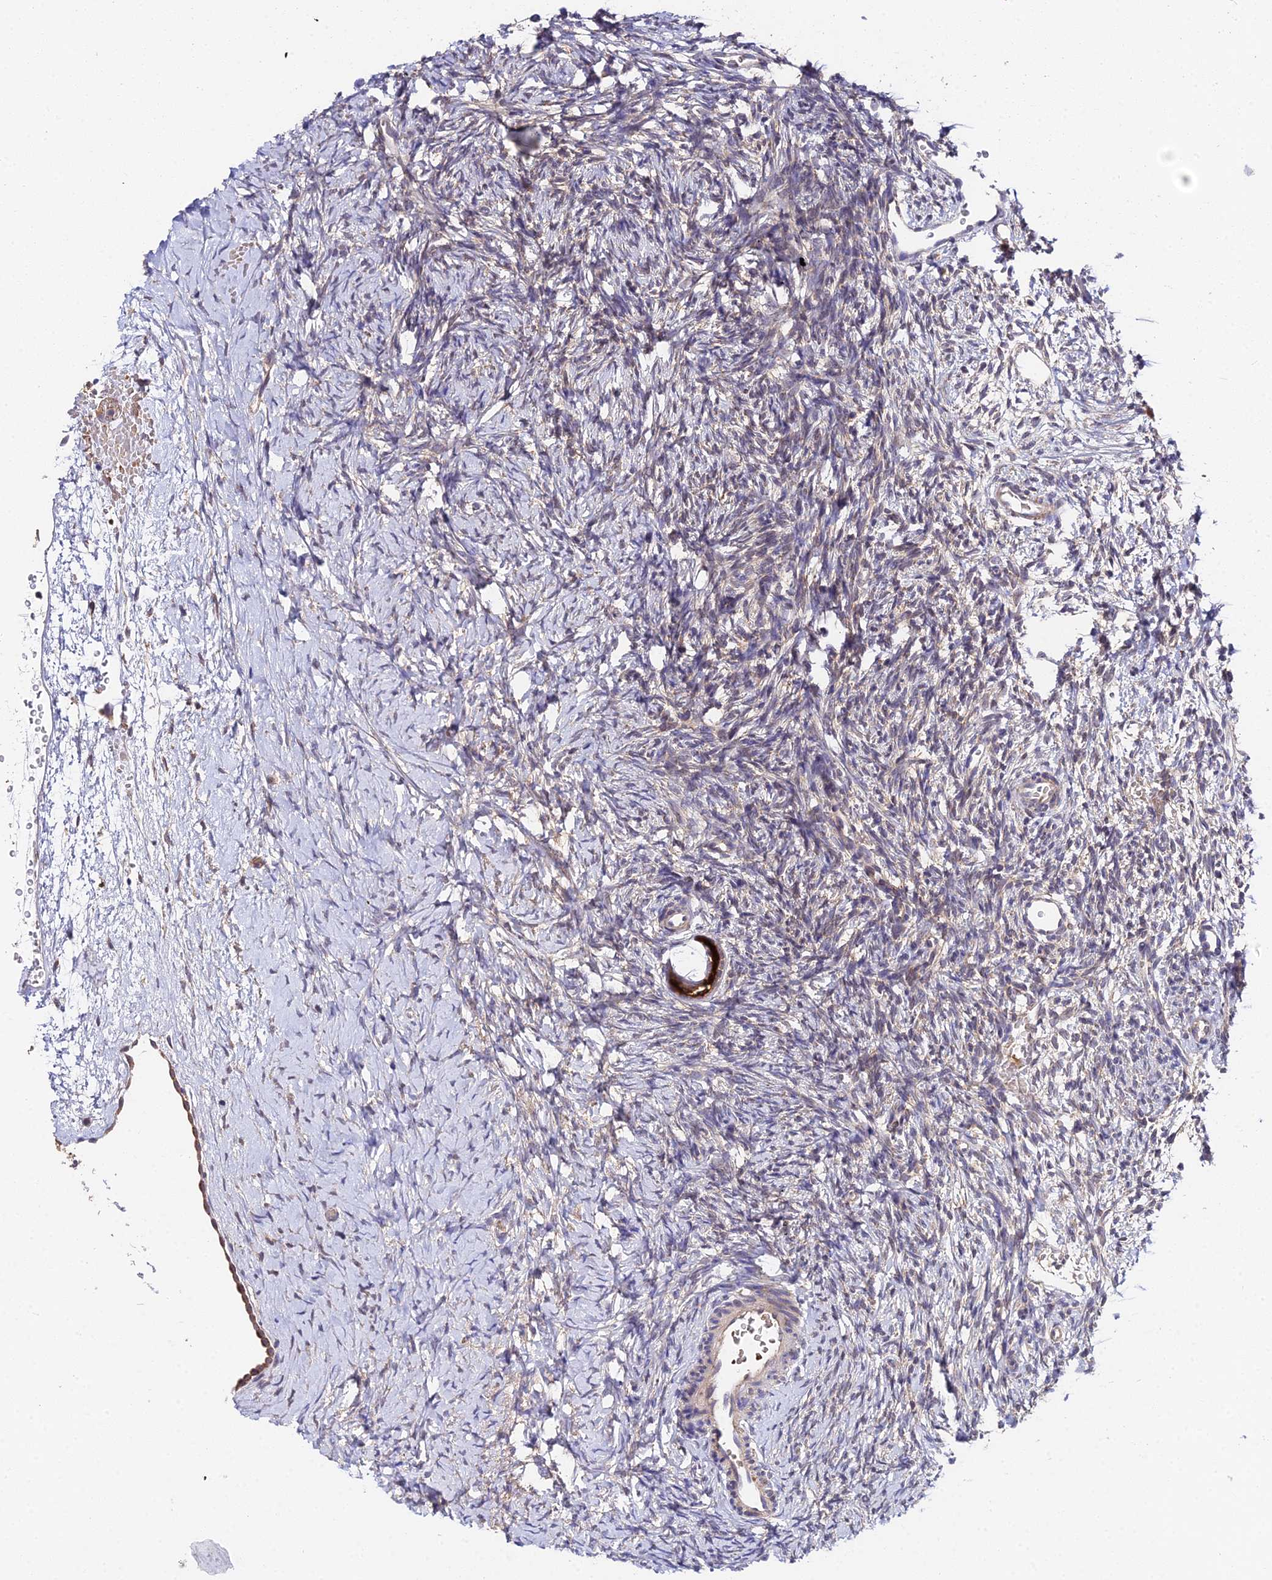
{"staining": {"intensity": "strong", "quantity": ">75%", "location": "cytoplasmic/membranous"}, "tissue": "ovary", "cell_type": "Follicle cells", "image_type": "normal", "snomed": [{"axis": "morphology", "description": "Normal tissue, NOS"}, {"axis": "topography", "description": "Ovary"}], "caption": "Ovary stained for a protein (brown) demonstrates strong cytoplasmic/membranous positive positivity in approximately >75% of follicle cells.", "gene": "ZBED8", "patient": {"sex": "female", "age": 39}}